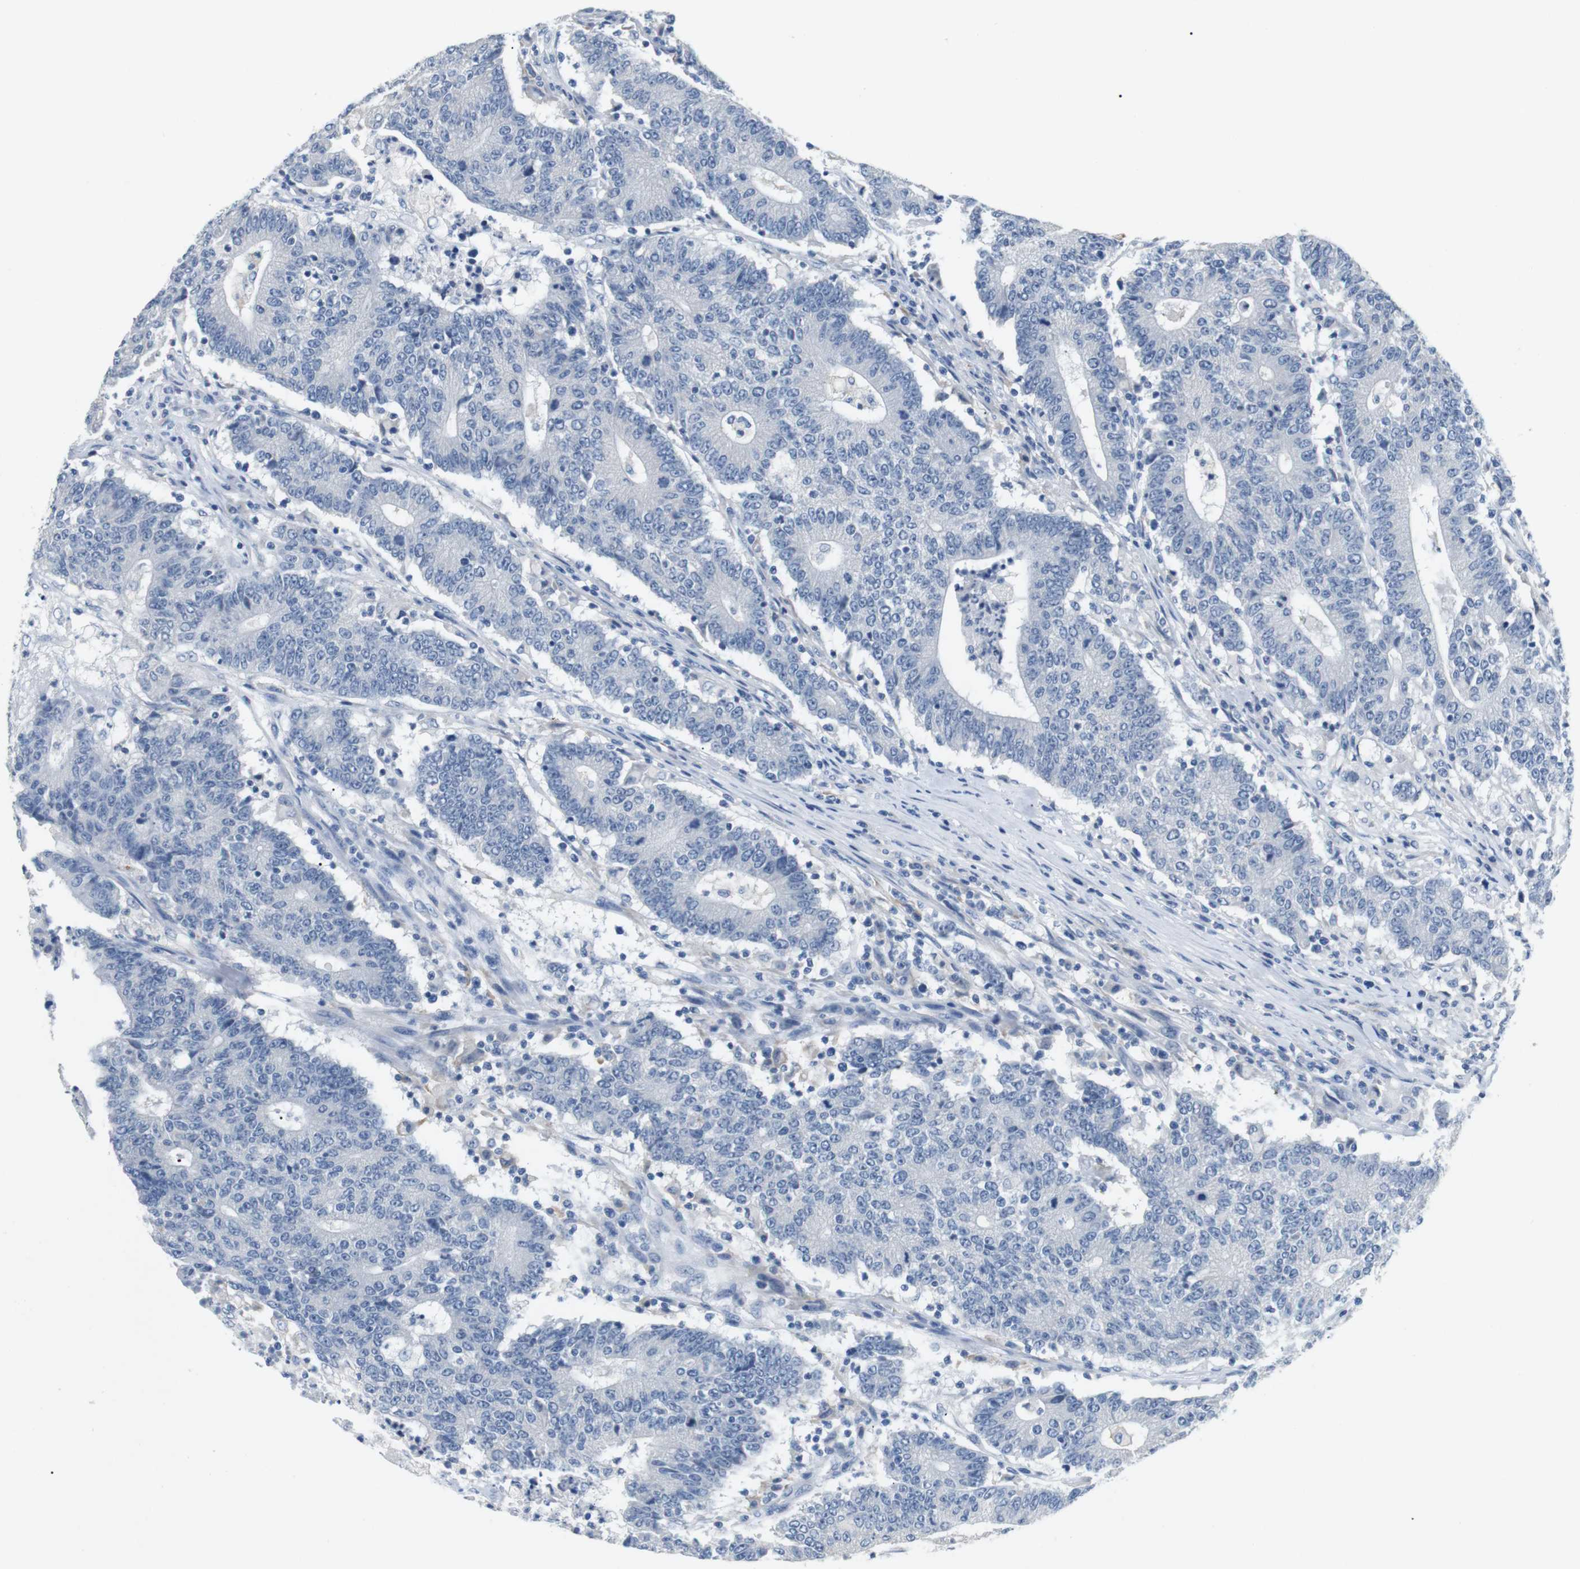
{"staining": {"intensity": "negative", "quantity": "none", "location": "none"}, "tissue": "colorectal cancer", "cell_type": "Tumor cells", "image_type": "cancer", "snomed": [{"axis": "morphology", "description": "Normal tissue, NOS"}, {"axis": "morphology", "description": "Adenocarcinoma, NOS"}, {"axis": "topography", "description": "Colon"}], "caption": "A high-resolution image shows immunohistochemistry (IHC) staining of colorectal adenocarcinoma, which displays no significant staining in tumor cells.", "gene": "FCGRT", "patient": {"sex": "female", "age": 75}}